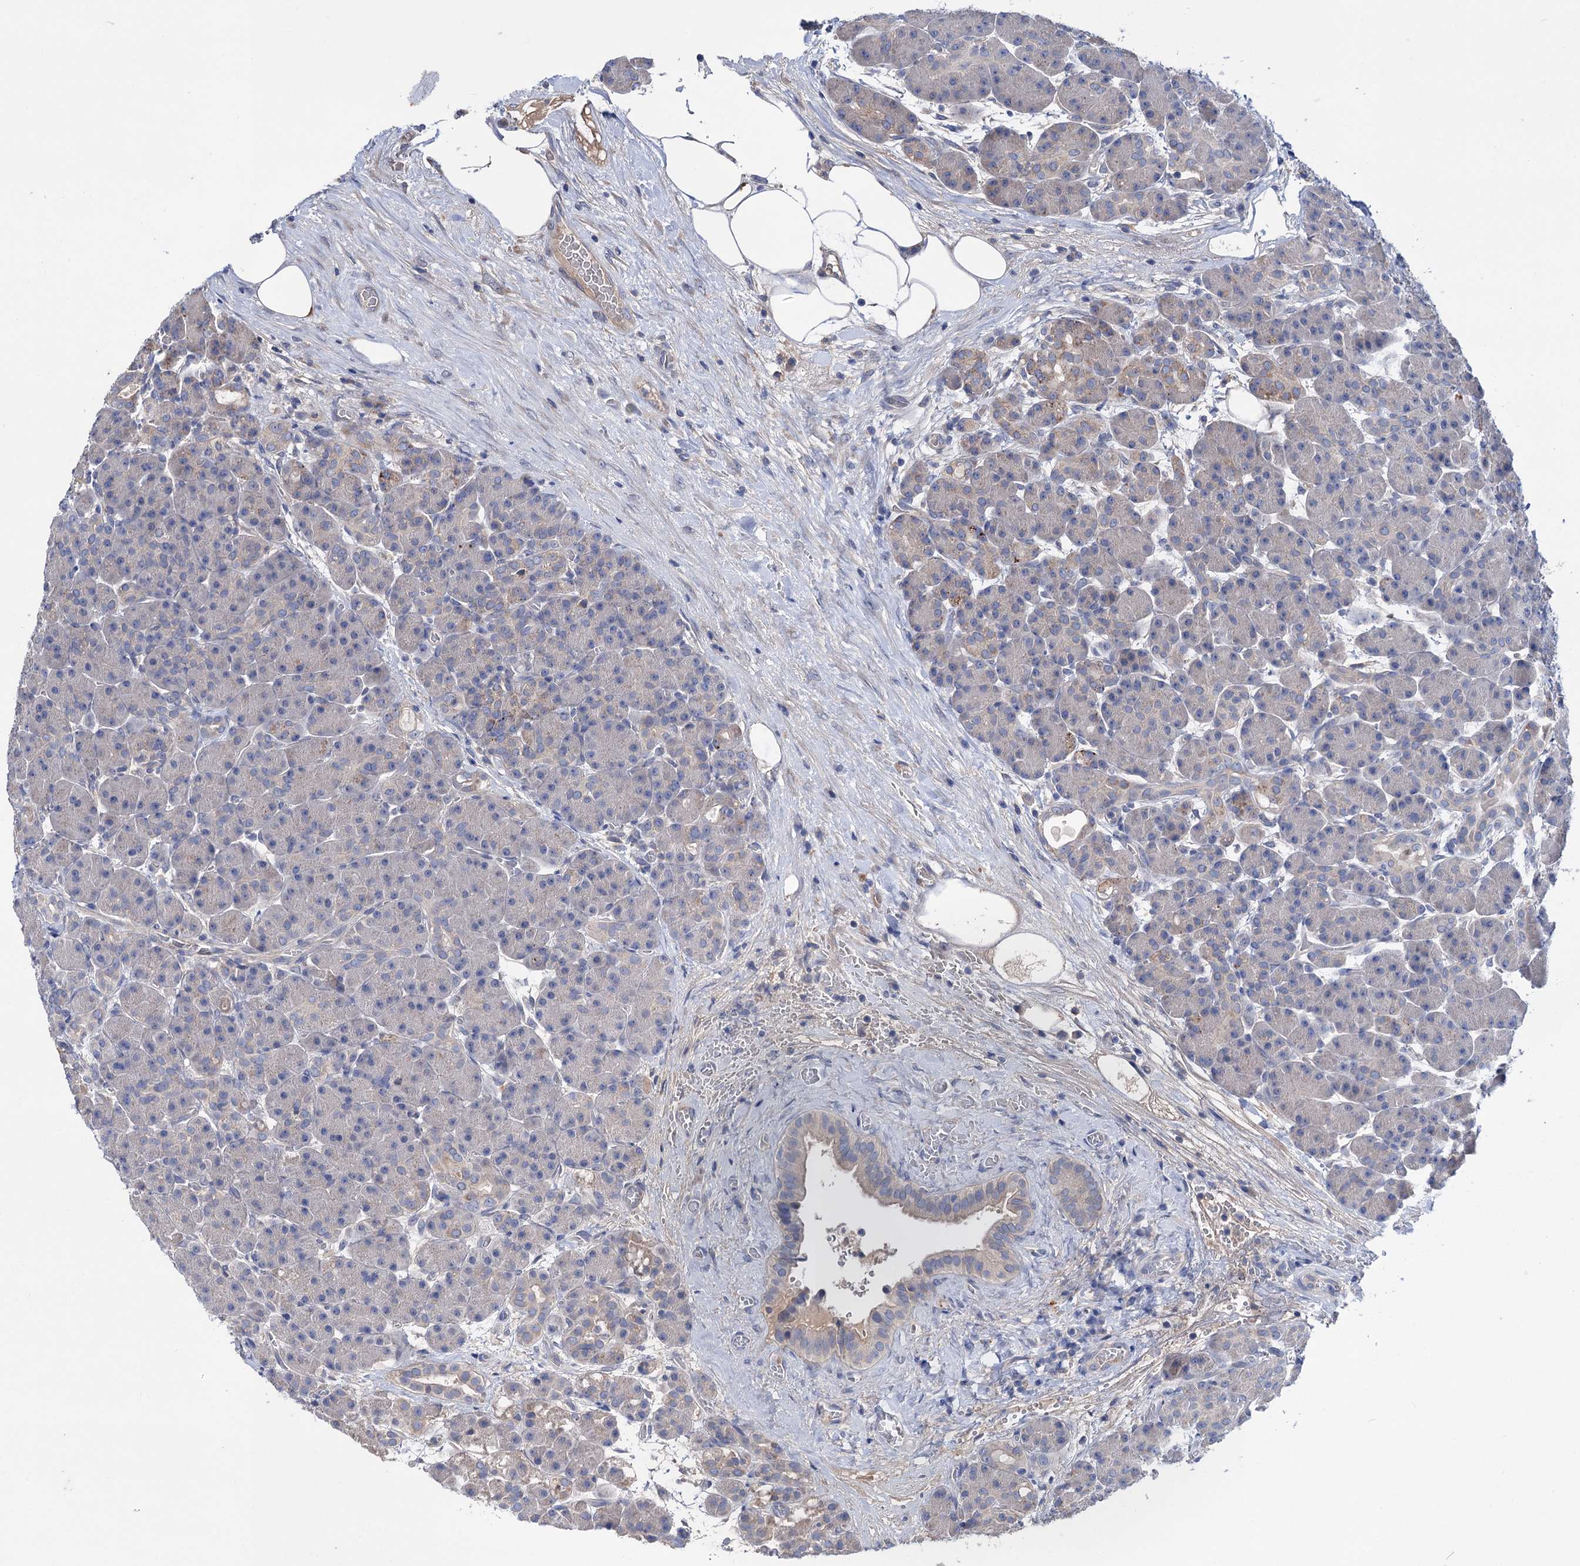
{"staining": {"intensity": "weak", "quantity": "<25%", "location": "cytoplasmic/membranous"}, "tissue": "pancreas", "cell_type": "Exocrine glandular cells", "image_type": "normal", "snomed": [{"axis": "morphology", "description": "Normal tissue, NOS"}, {"axis": "topography", "description": "Pancreas"}], "caption": "Pancreas stained for a protein using immunohistochemistry exhibits no positivity exocrine glandular cells.", "gene": "PPP1R32", "patient": {"sex": "male", "age": 63}}